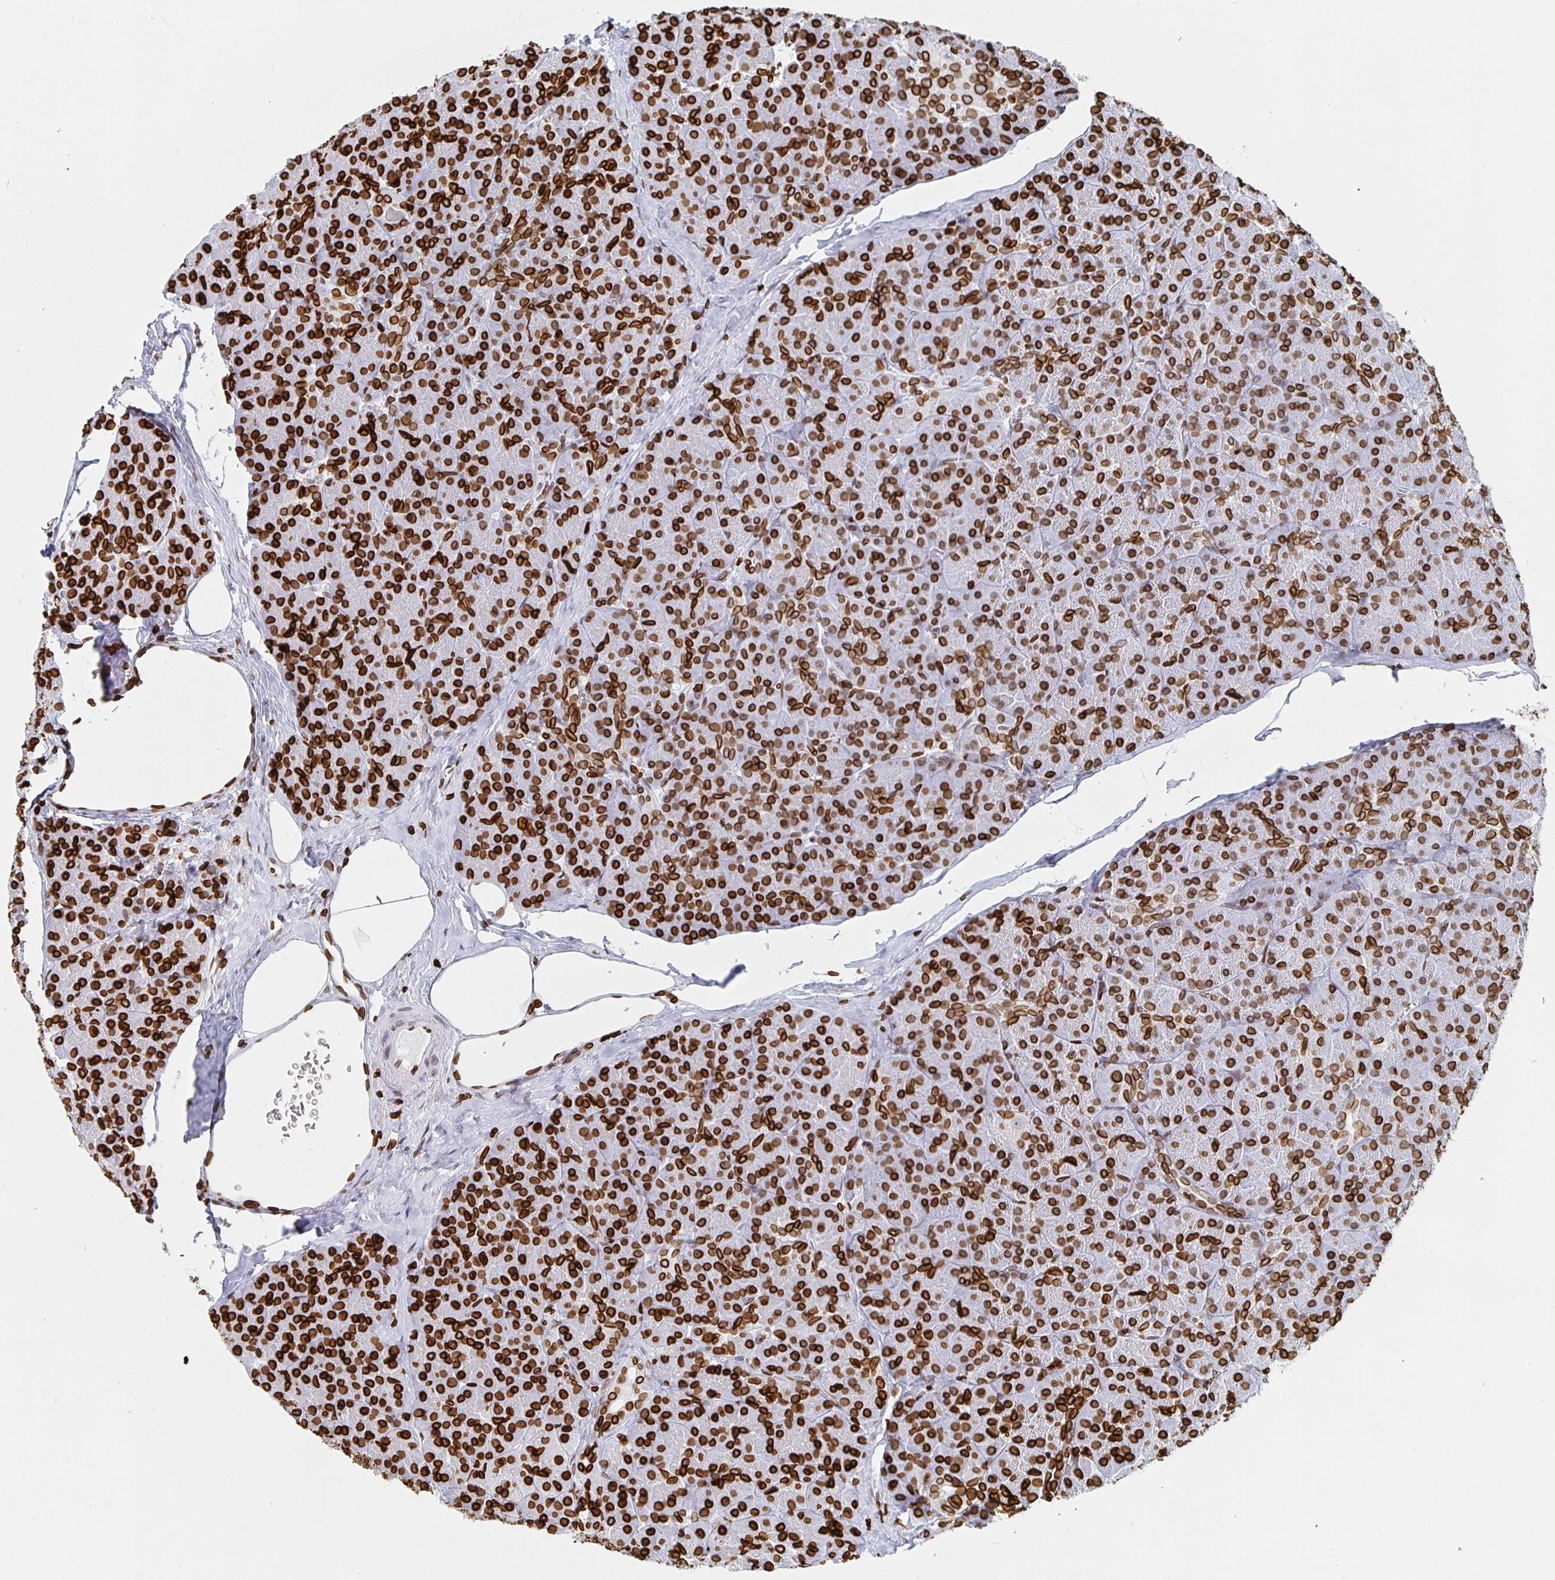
{"staining": {"intensity": "strong", "quantity": ">75%", "location": "cytoplasmic/membranous,nuclear"}, "tissue": "pancreas", "cell_type": "Exocrine glandular cells", "image_type": "normal", "snomed": [{"axis": "morphology", "description": "Normal tissue, NOS"}, {"axis": "topography", "description": "Pancreas"}], "caption": "A photomicrograph of pancreas stained for a protein exhibits strong cytoplasmic/membranous,nuclear brown staining in exocrine glandular cells. The protein is shown in brown color, while the nuclei are stained blue.", "gene": "LMNB1", "patient": {"sex": "male", "age": 57}}